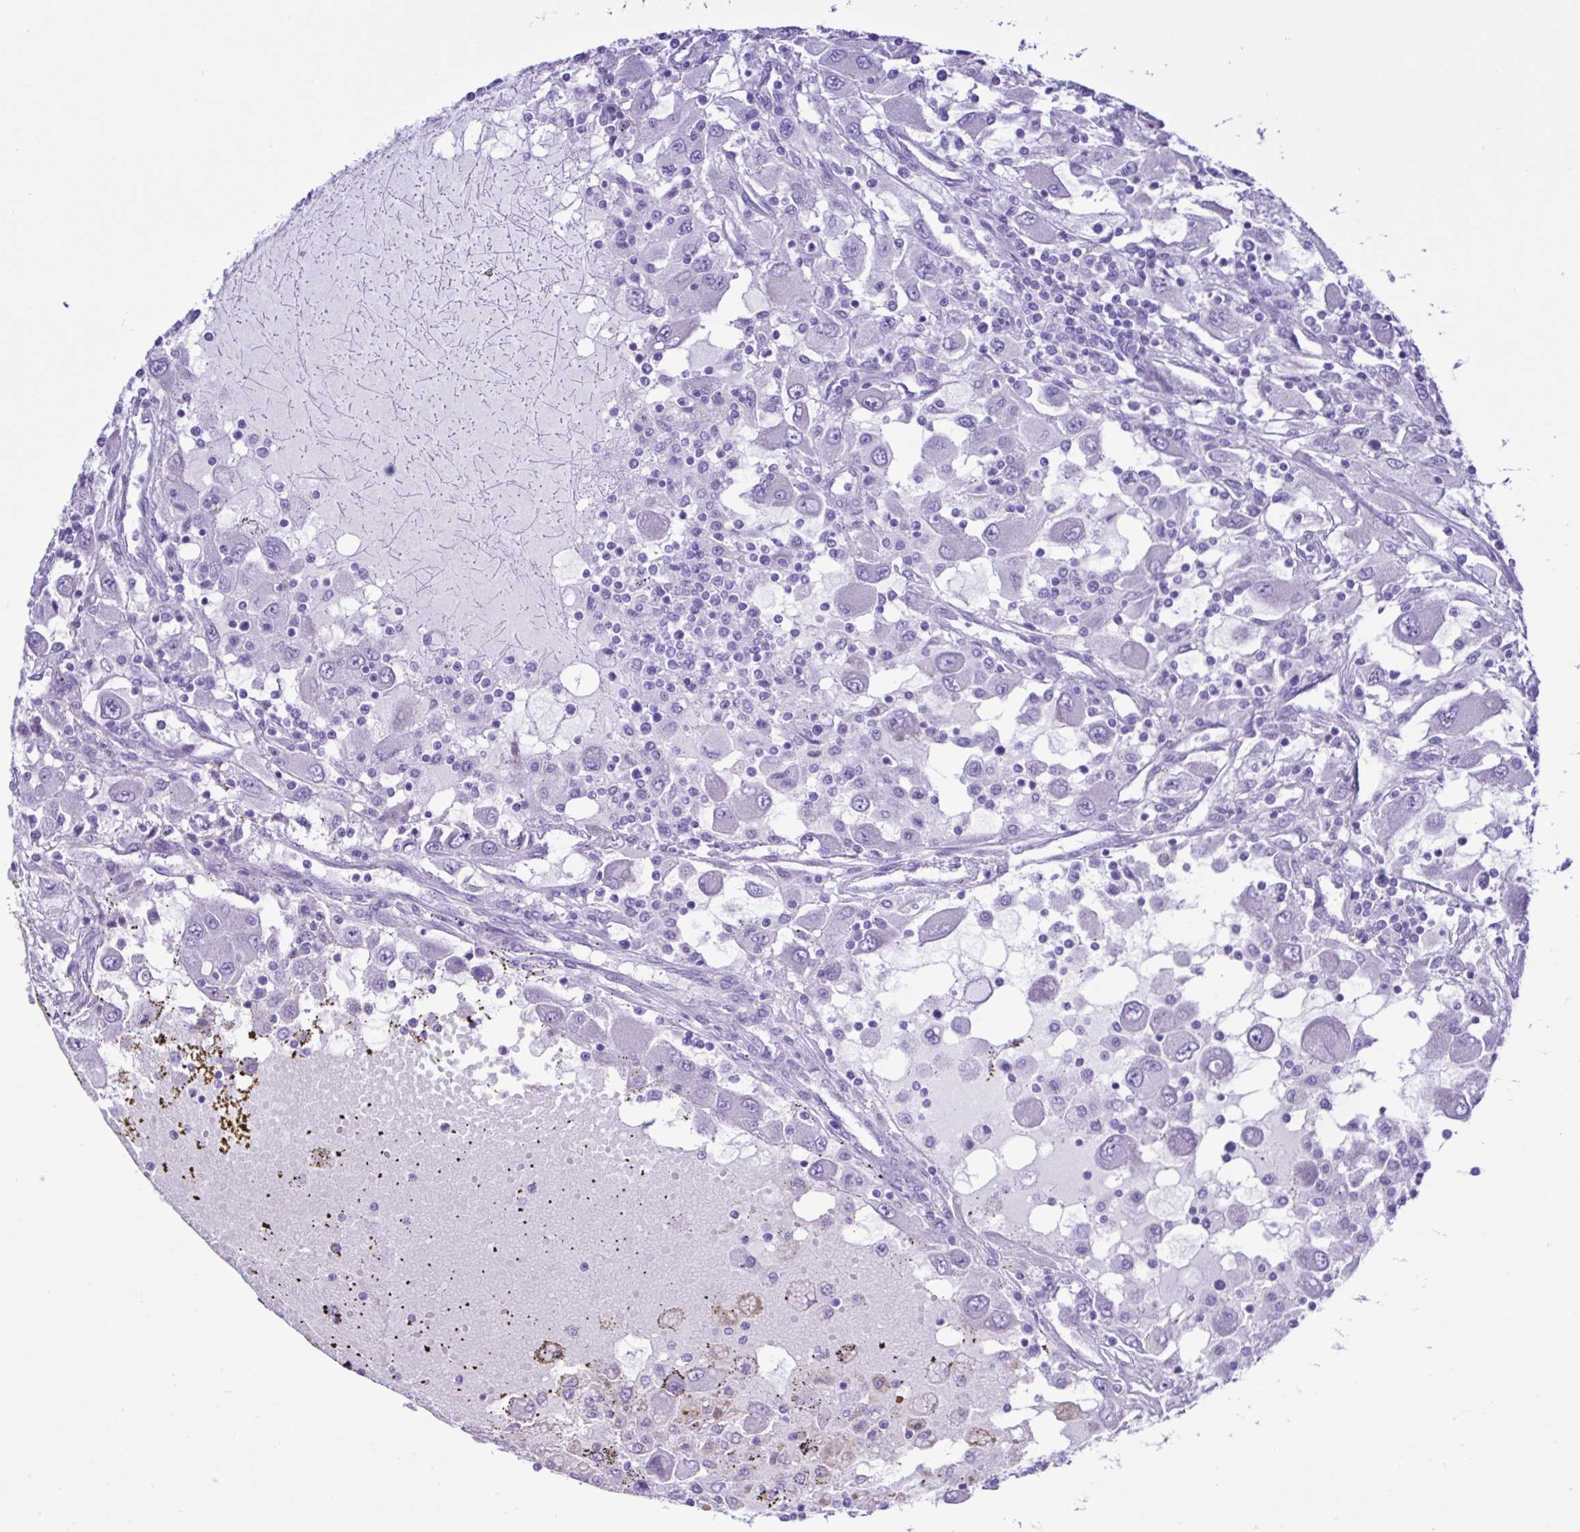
{"staining": {"intensity": "negative", "quantity": "none", "location": "none"}, "tissue": "renal cancer", "cell_type": "Tumor cells", "image_type": "cancer", "snomed": [{"axis": "morphology", "description": "Adenocarcinoma, NOS"}, {"axis": "topography", "description": "Kidney"}], "caption": "The immunohistochemistry histopathology image has no significant staining in tumor cells of renal adenocarcinoma tissue.", "gene": "CYP11A1", "patient": {"sex": "female", "age": 67}}